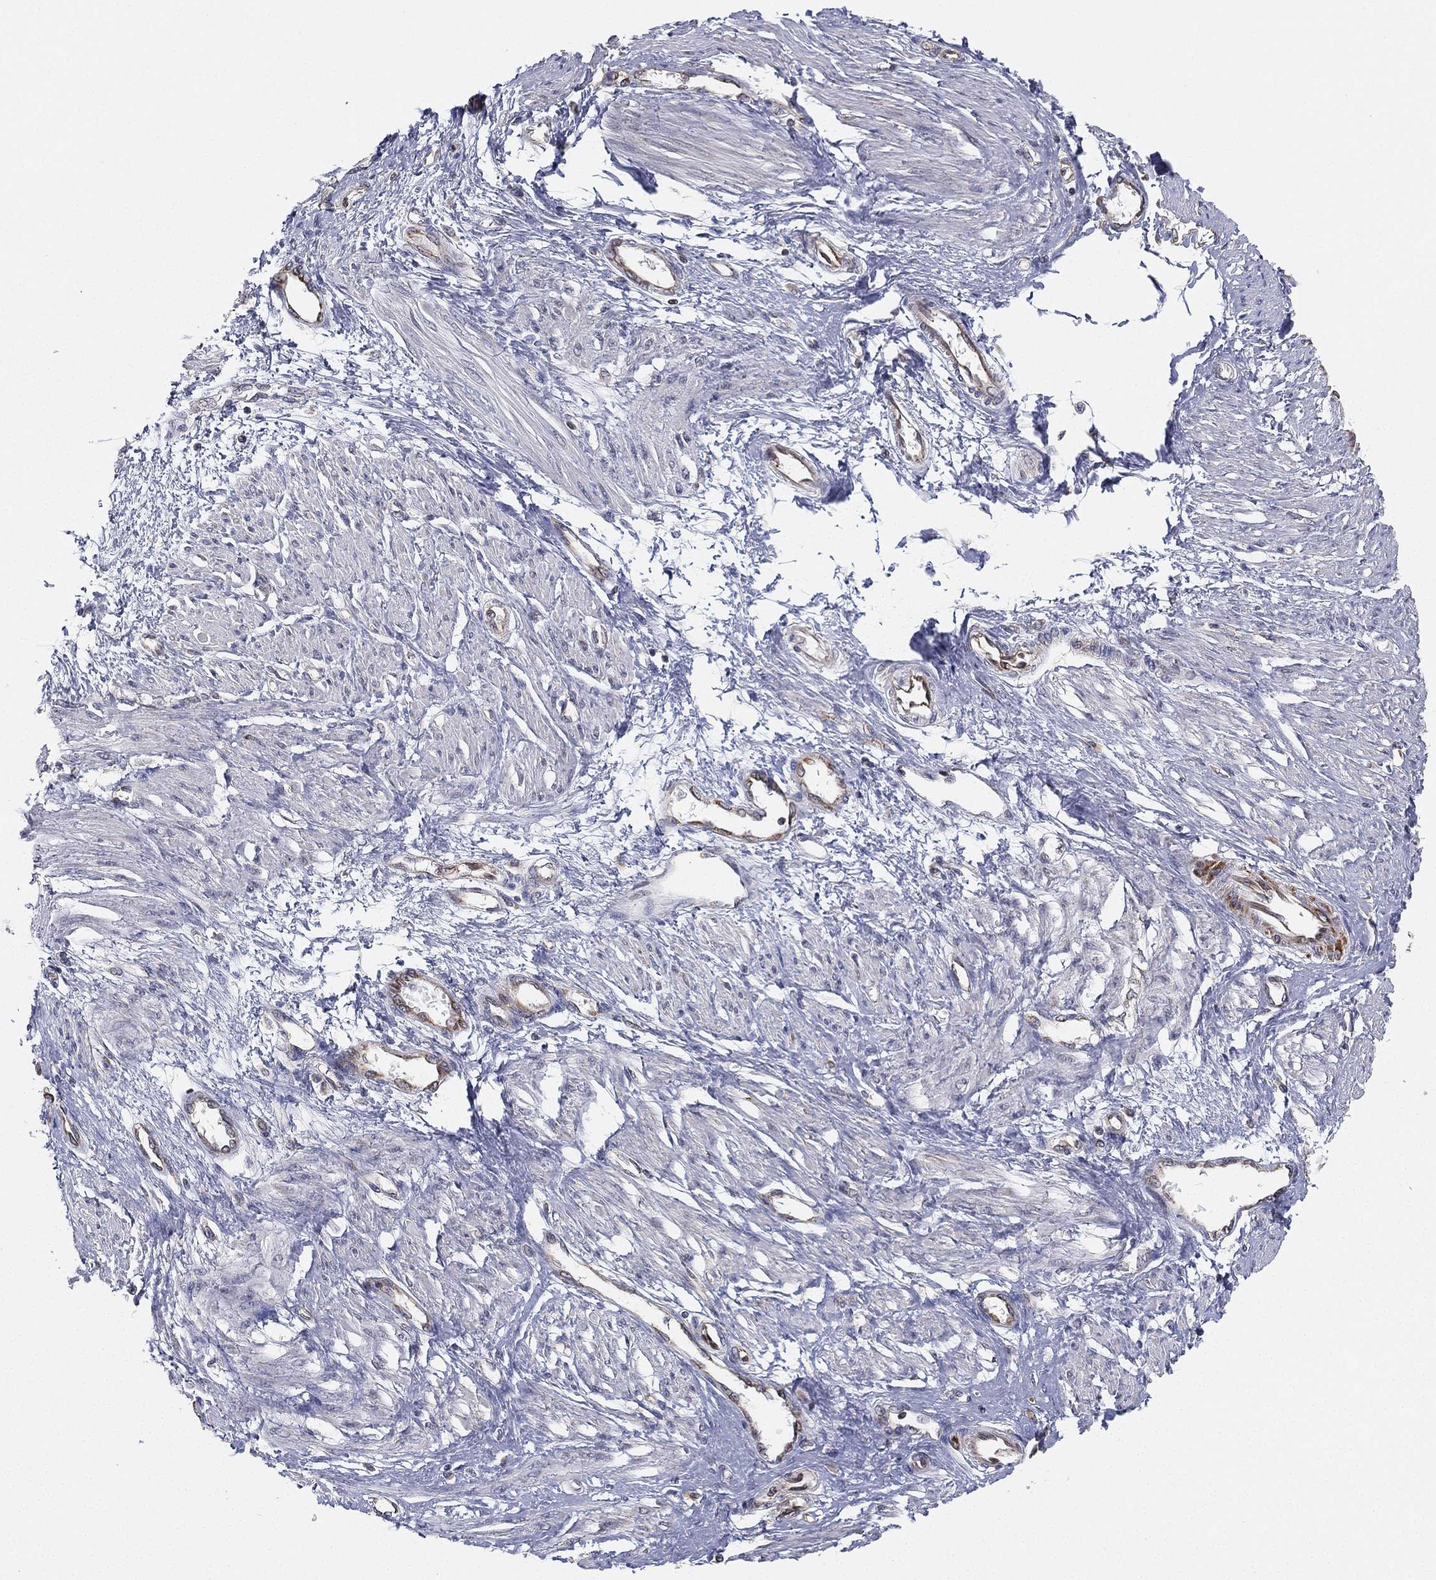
{"staining": {"intensity": "weak", "quantity": "<25%", "location": "cytoplasmic/membranous"}, "tissue": "smooth muscle", "cell_type": "Smooth muscle cells", "image_type": "normal", "snomed": [{"axis": "morphology", "description": "Normal tissue, NOS"}, {"axis": "topography", "description": "Smooth muscle"}, {"axis": "topography", "description": "Uterus"}], "caption": "Human smooth muscle stained for a protein using immunohistochemistry (IHC) reveals no expression in smooth muscle cells.", "gene": "CYB5B", "patient": {"sex": "female", "age": 39}}